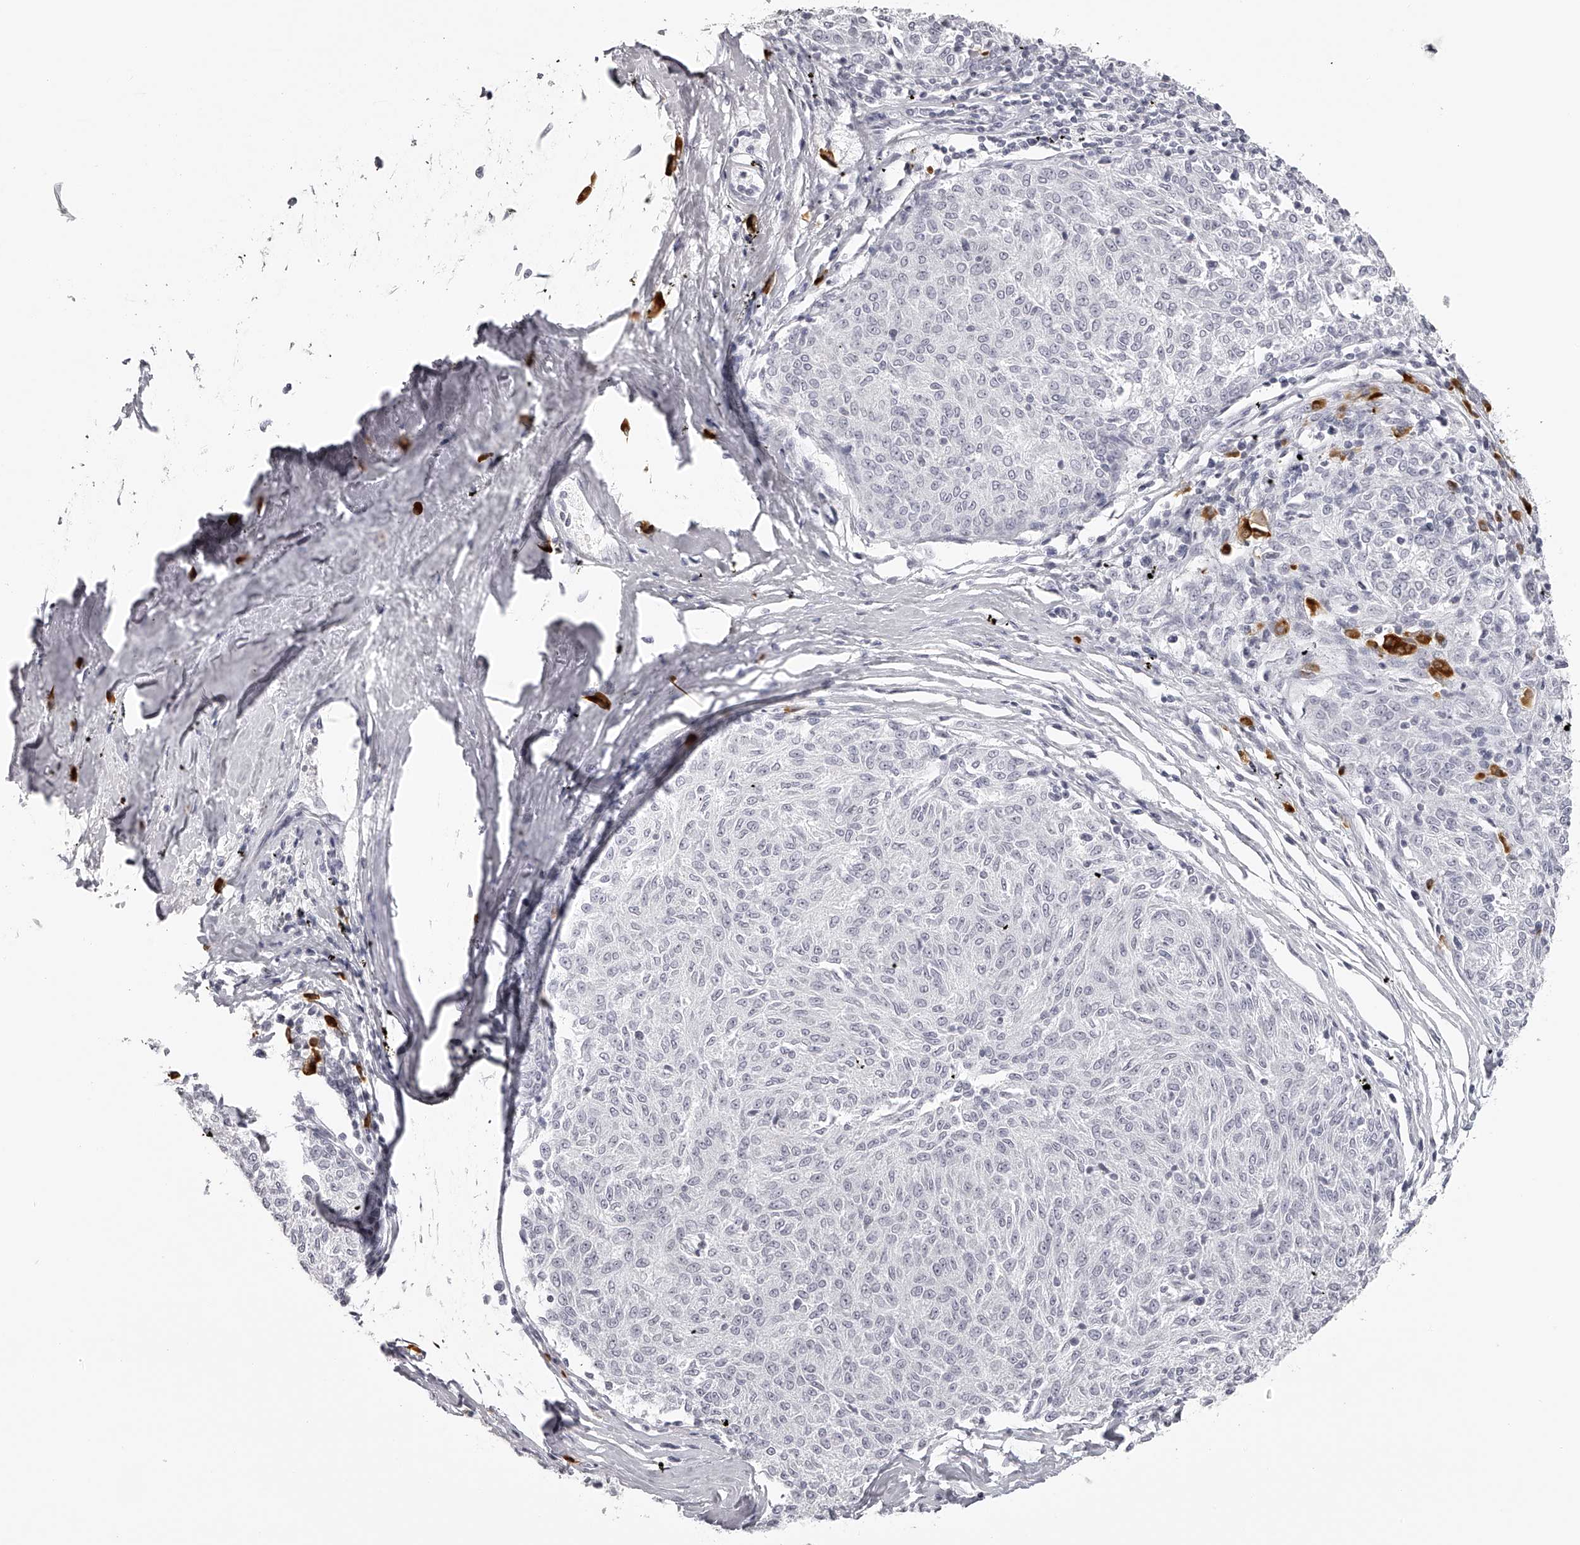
{"staining": {"intensity": "negative", "quantity": "none", "location": "none"}, "tissue": "melanoma", "cell_type": "Tumor cells", "image_type": "cancer", "snomed": [{"axis": "morphology", "description": "Malignant melanoma, NOS"}, {"axis": "topography", "description": "Skin"}], "caption": "Protein analysis of malignant melanoma displays no significant staining in tumor cells.", "gene": "SEC11C", "patient": {"sex": "female", "age": 72}}